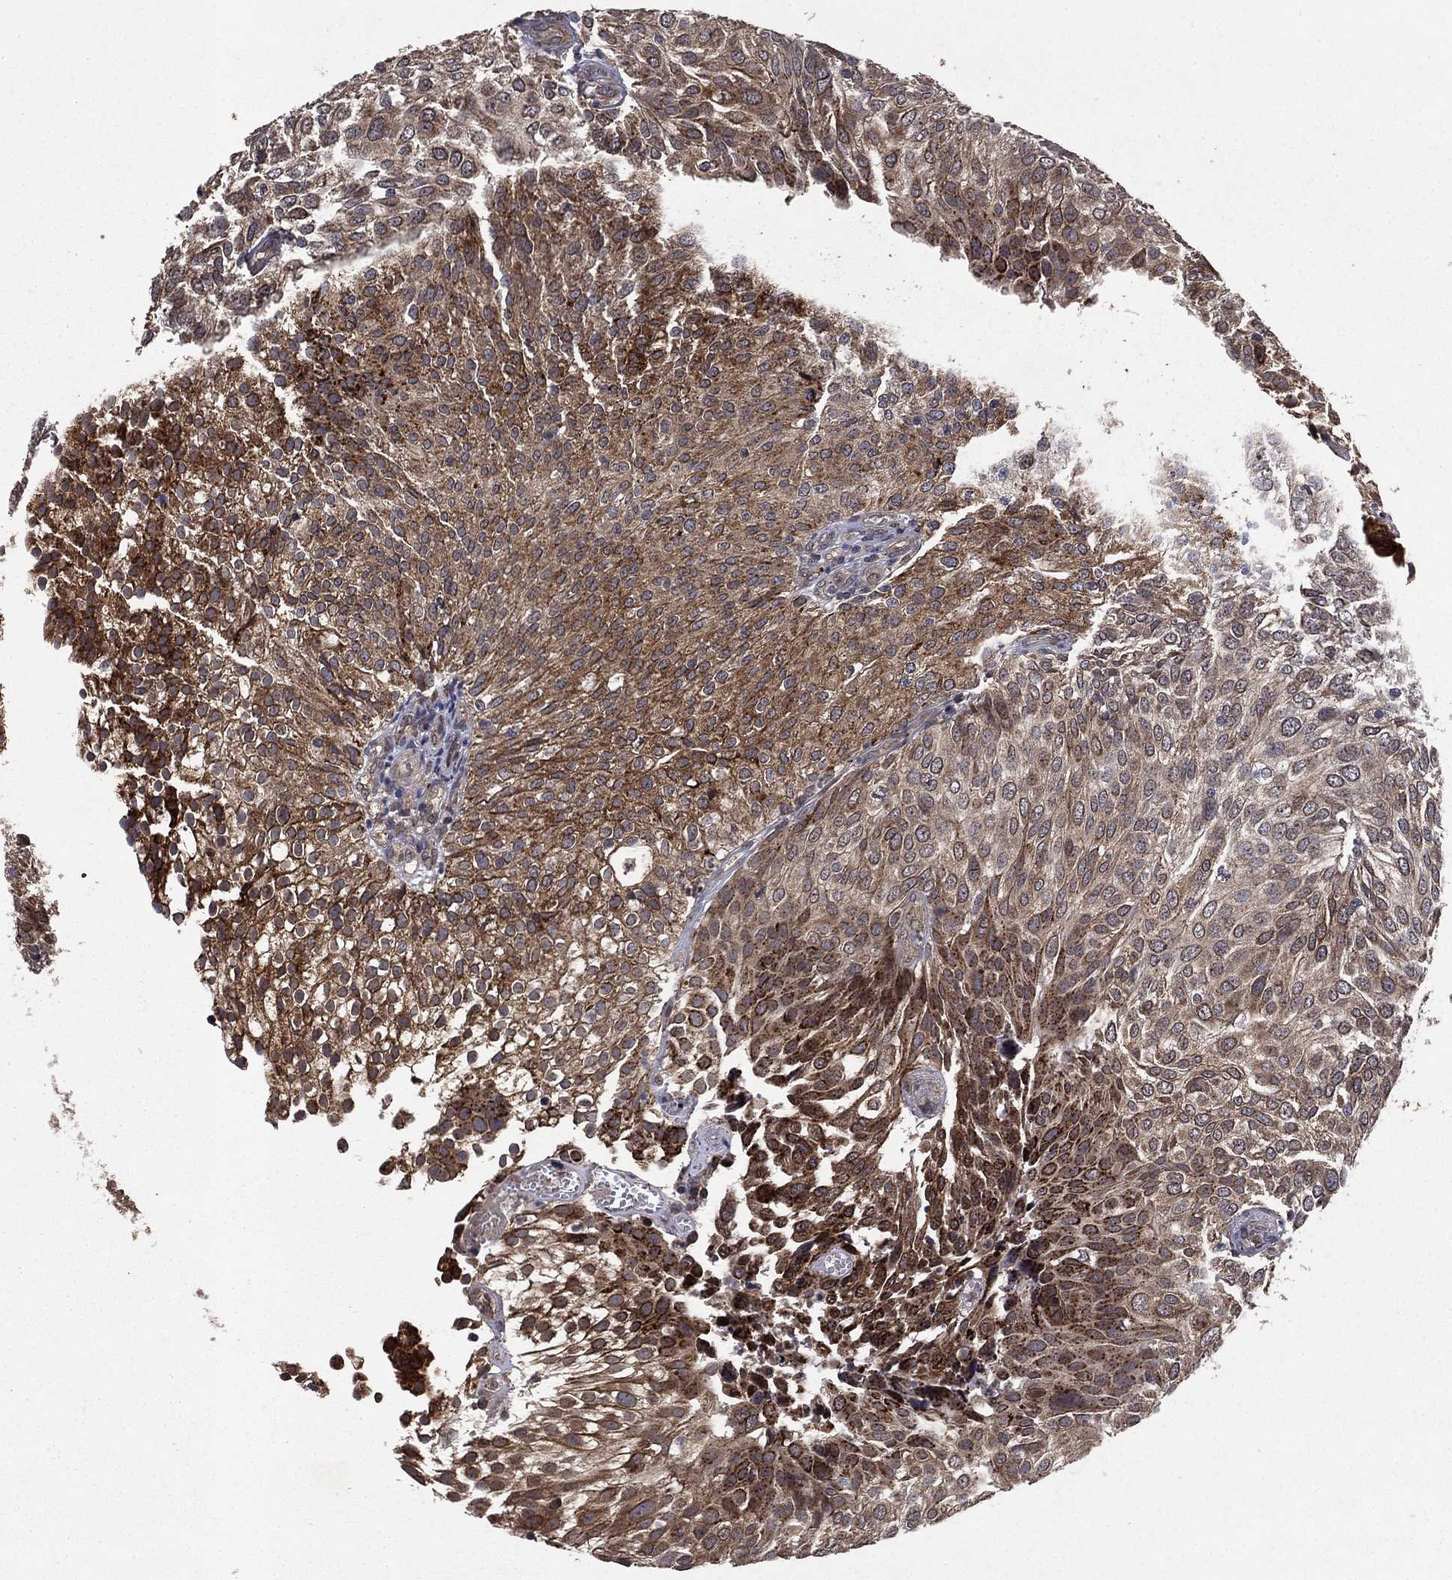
{"staining": {"intensity": "moderate", "quantity": "25%-75%", "location": "cytoplasmic/membranous"}, "tissue": "urothelial cancer", "cell_type": "Tumor cells", "image_type": "cancer", "snomed": [{"axis": "morphology", "description": "Urothelial carcinoma, High grade"}, {"axis": "topography", "description": "Urinary bladder"}], "caption": "High-power microscopy captured an immunohistochemistry (IHC) micrograph of high-grade urothelial carcinoma, revealing moderate cytoplasmic/membranous staining in about 25%-75% of tumor cells. The staining was performed using DAB (3,3'-diaminobenzidine) to visualize the protein expression in brown, while the nuclei were stained in blue with hematoxylin (Magnification: 20x).", "gene": "DHRS1", "patient": {"sex": "female", "age": 79}}